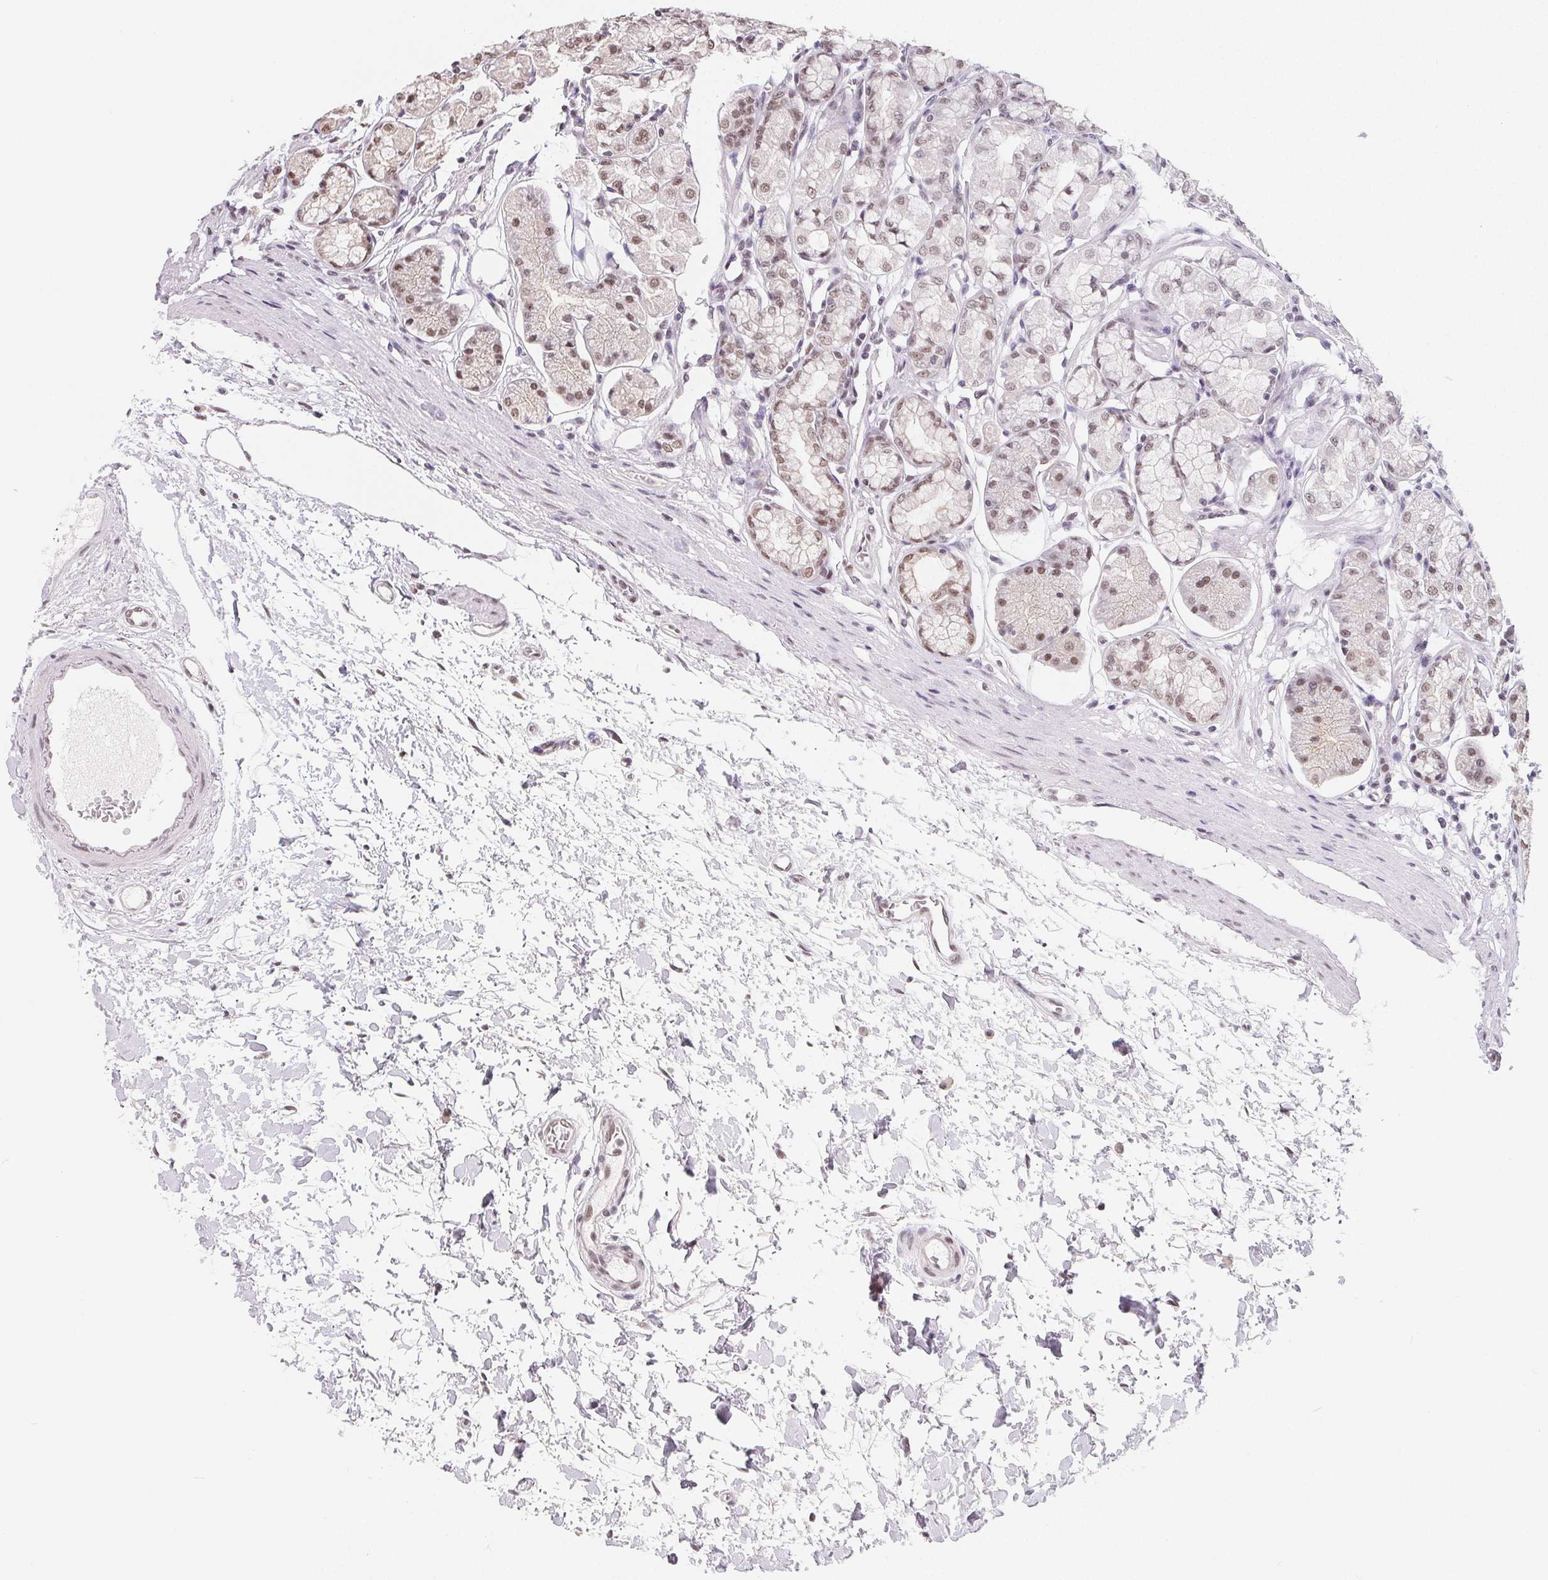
{"staining": {"intensity": "weak", "quantity": "25%-75%", "location": "nuclear"}, "tissue": "stomach", "cell_type": "Glandular cells", "image_type": "normal", "snomed": [{"axis": "morphology", "description": "Normal tissue, NOS"}, {"axis": "topography", "description": "Stomach"}, {"axis": "topography", "description": "Stomach, lower"}], "caption": "Immunohistochemistry (IHC) (DAB (3,3'-diaminobenzidine)) staining of normal human stomach displays weak nuclear protein positivity in approximately 25%-75% of glandular cells. (Brightfield microscopy of DAB IHC at high magnification).", "gene": "TCERG1", "patient": {"sex": "male", "age": 76}}